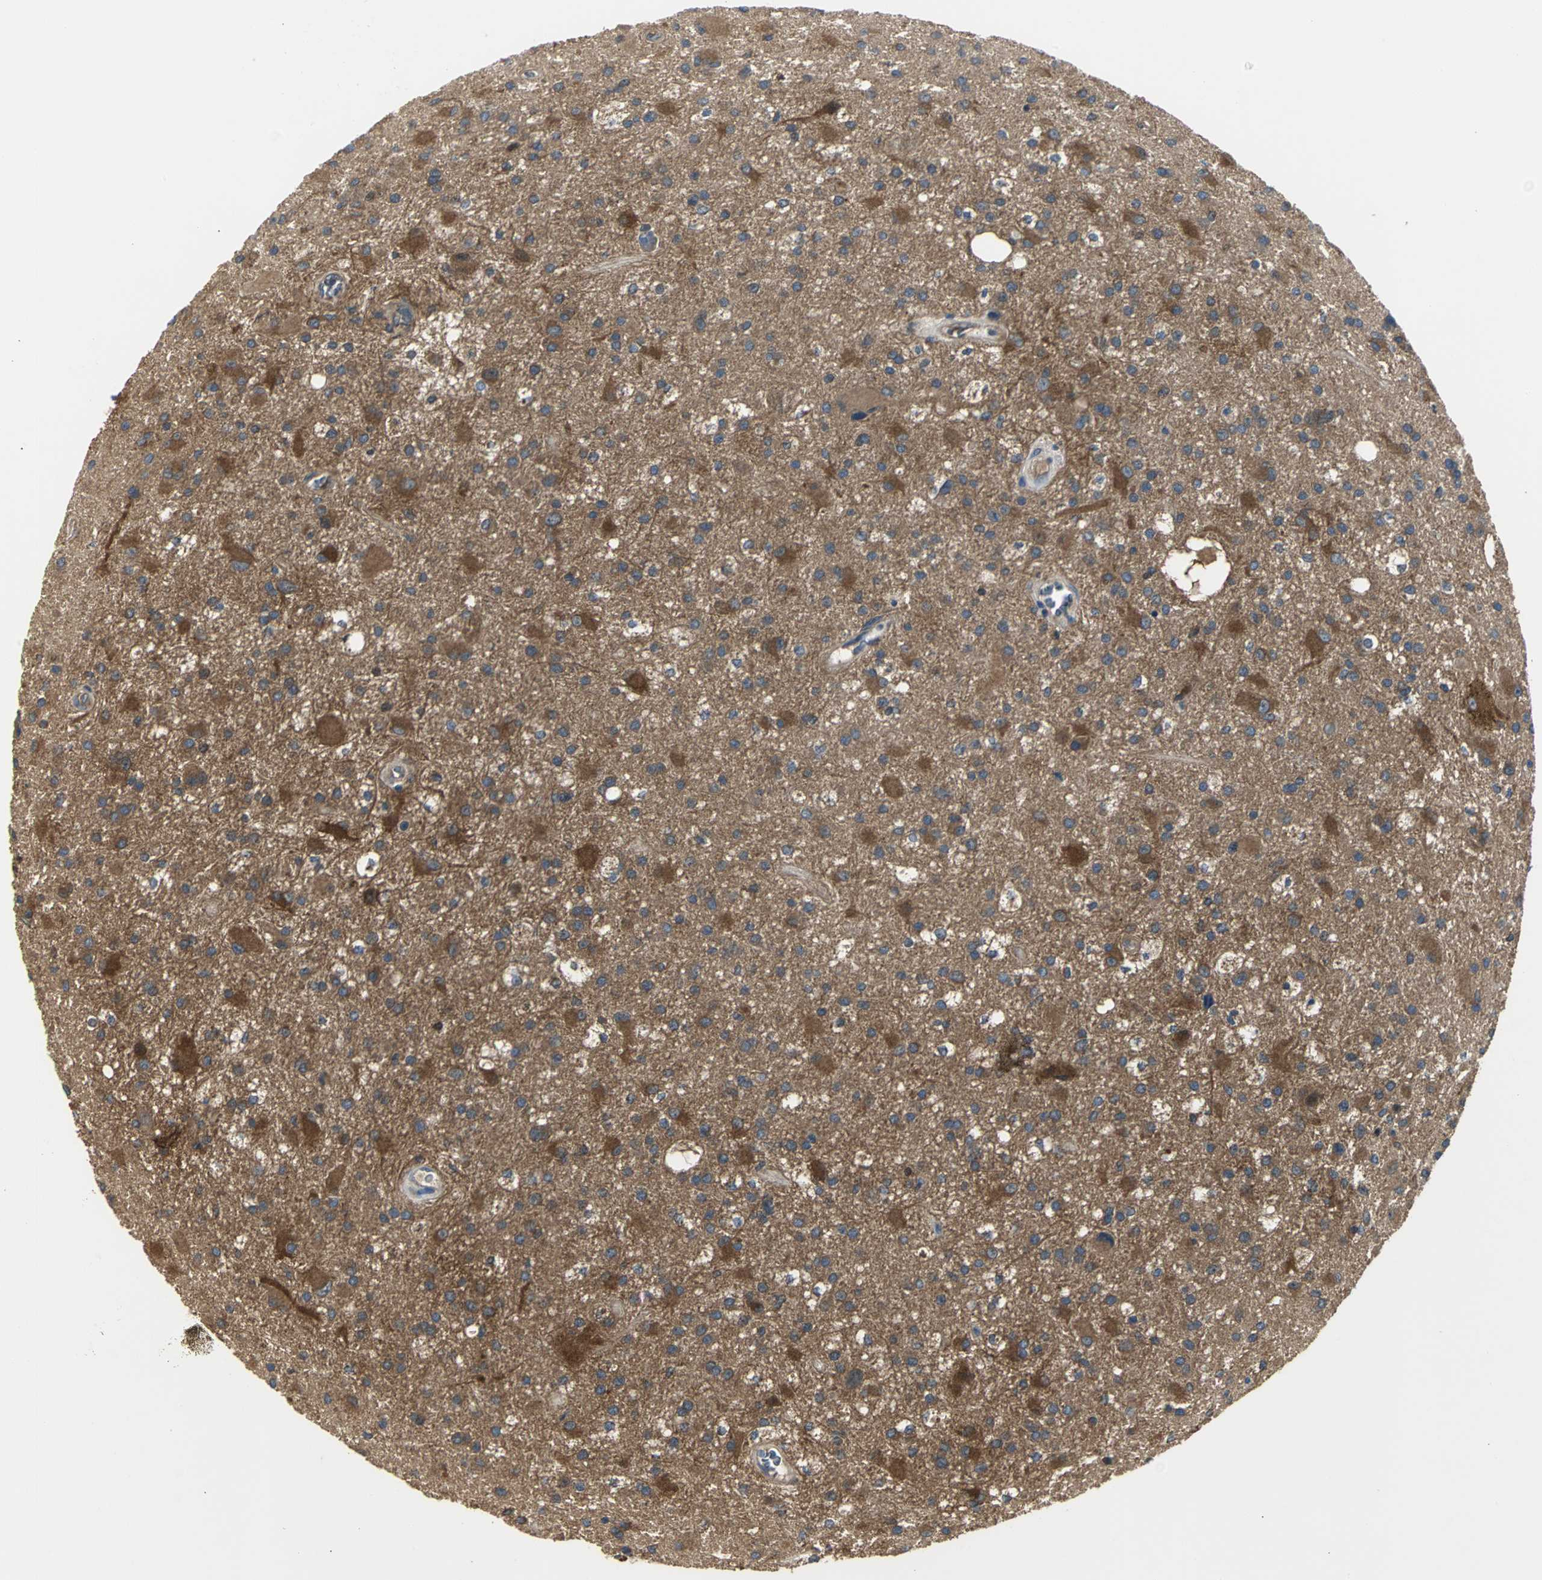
{"staining": {"intensity": "strong", "quantity": ">75%", "location": "cytoplasmic/membranous"}, "tissue": "glioma", "cell_type": "Tumor cells", "image_type": "cancer", "snomed": [{"axis": "morphology", "description": "Glioma, malignant, Low grade"}, {"axis": "topography", "description": "Brain"}], "caption": "Protein expression by IHC demonstrates strong cytoplasmic/membranous positivity in about >75% of tumor cells in malignant glioma (low-grade).", "gene": "CHRNB1", "patient": {"sex": "male", "age": 58}}